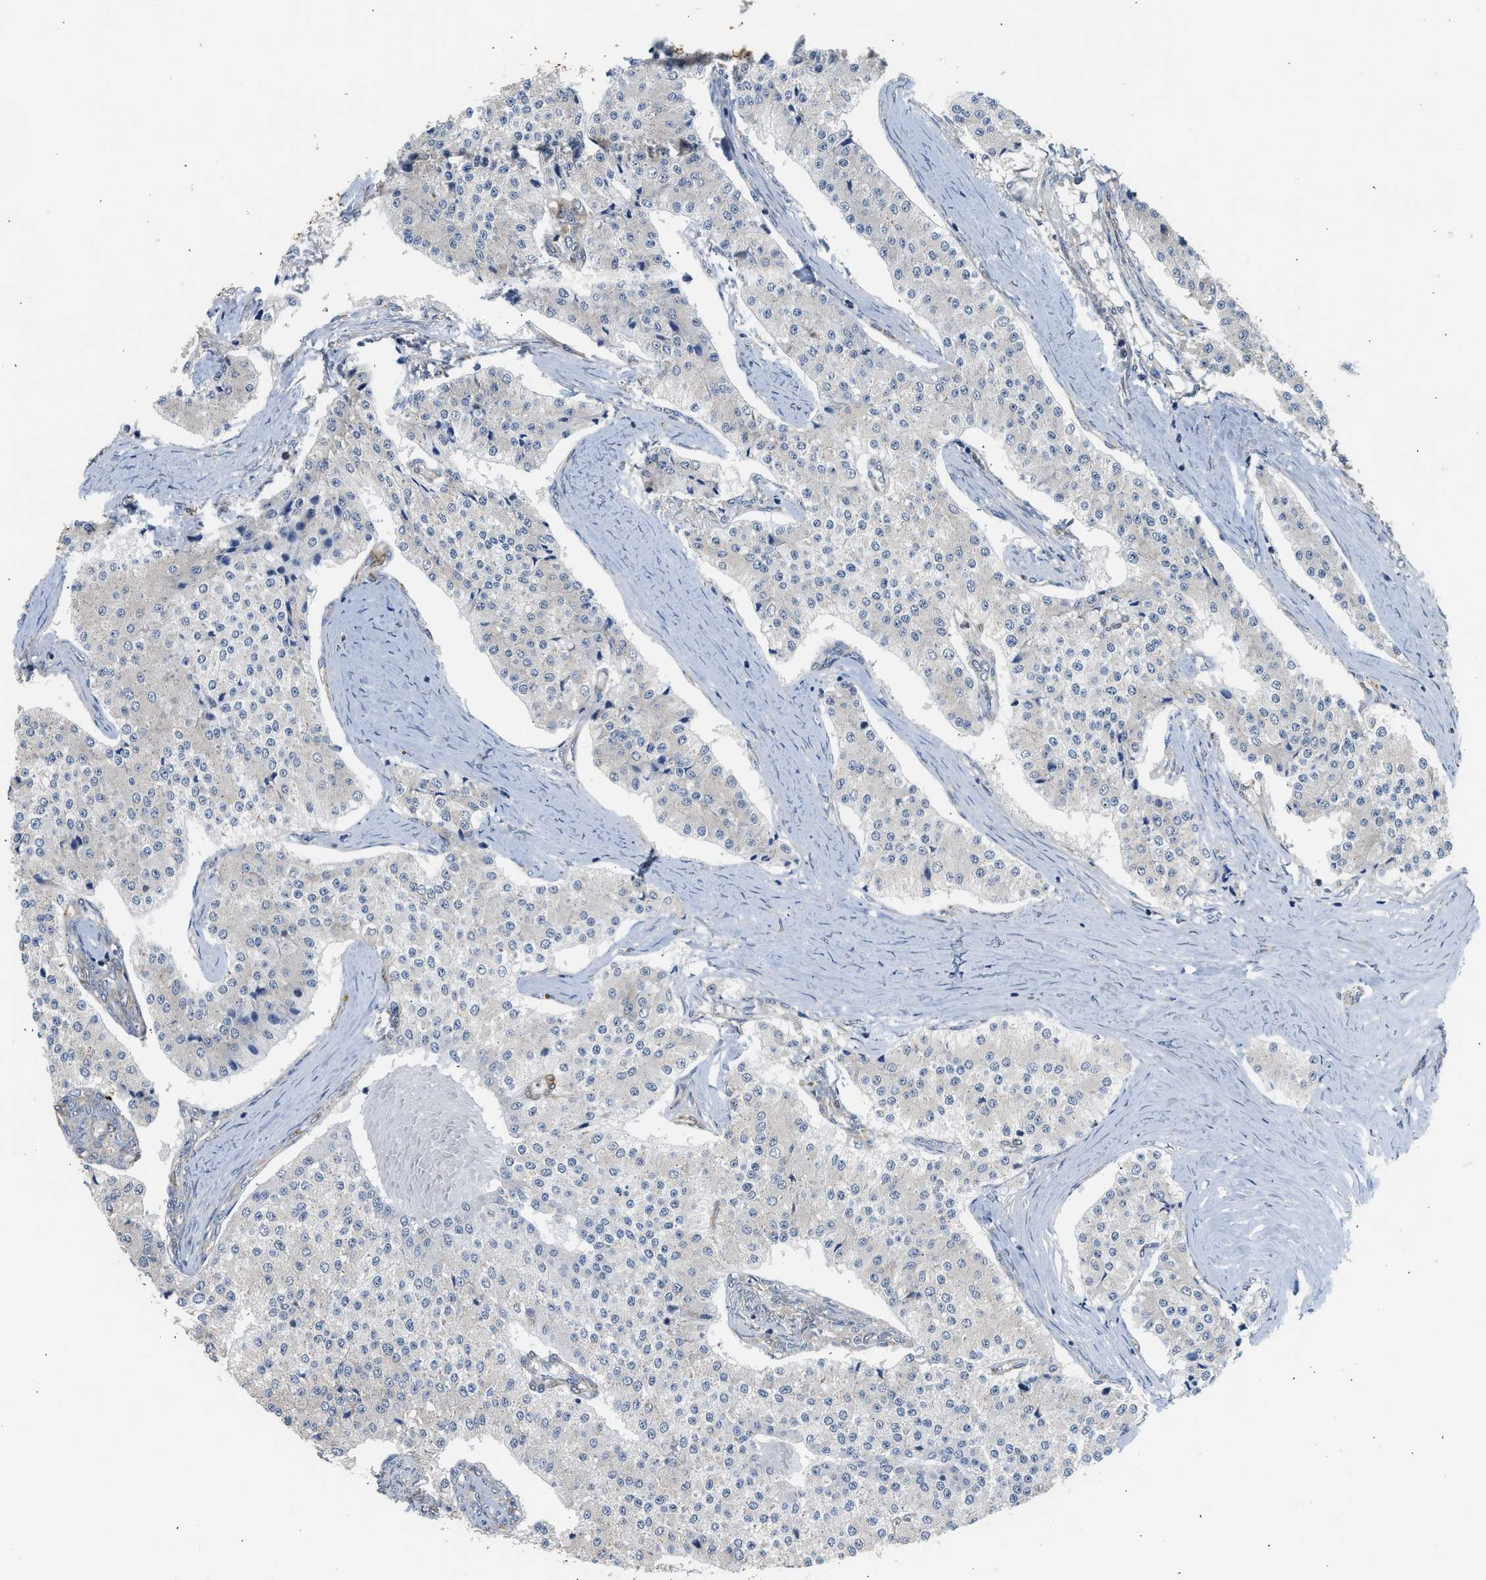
{"staining": {"intensity": "negative", "quantity": "none", "location": "none"}, "tissue": "carcinoid", "cell_type": "Tumor cells", "image_type": "cancer", "snomed": [{"axis": "morphology", "description": "Carcinoid, malignant, NOS"}, {"axis": "topography", "description": "Colon"}], "caption": "Immunohistochemical staining of human carcinoid displays no significant positivity in tumor cells.", "gene": "POLG2", "patient": {"sex": "female", "age": 52}}